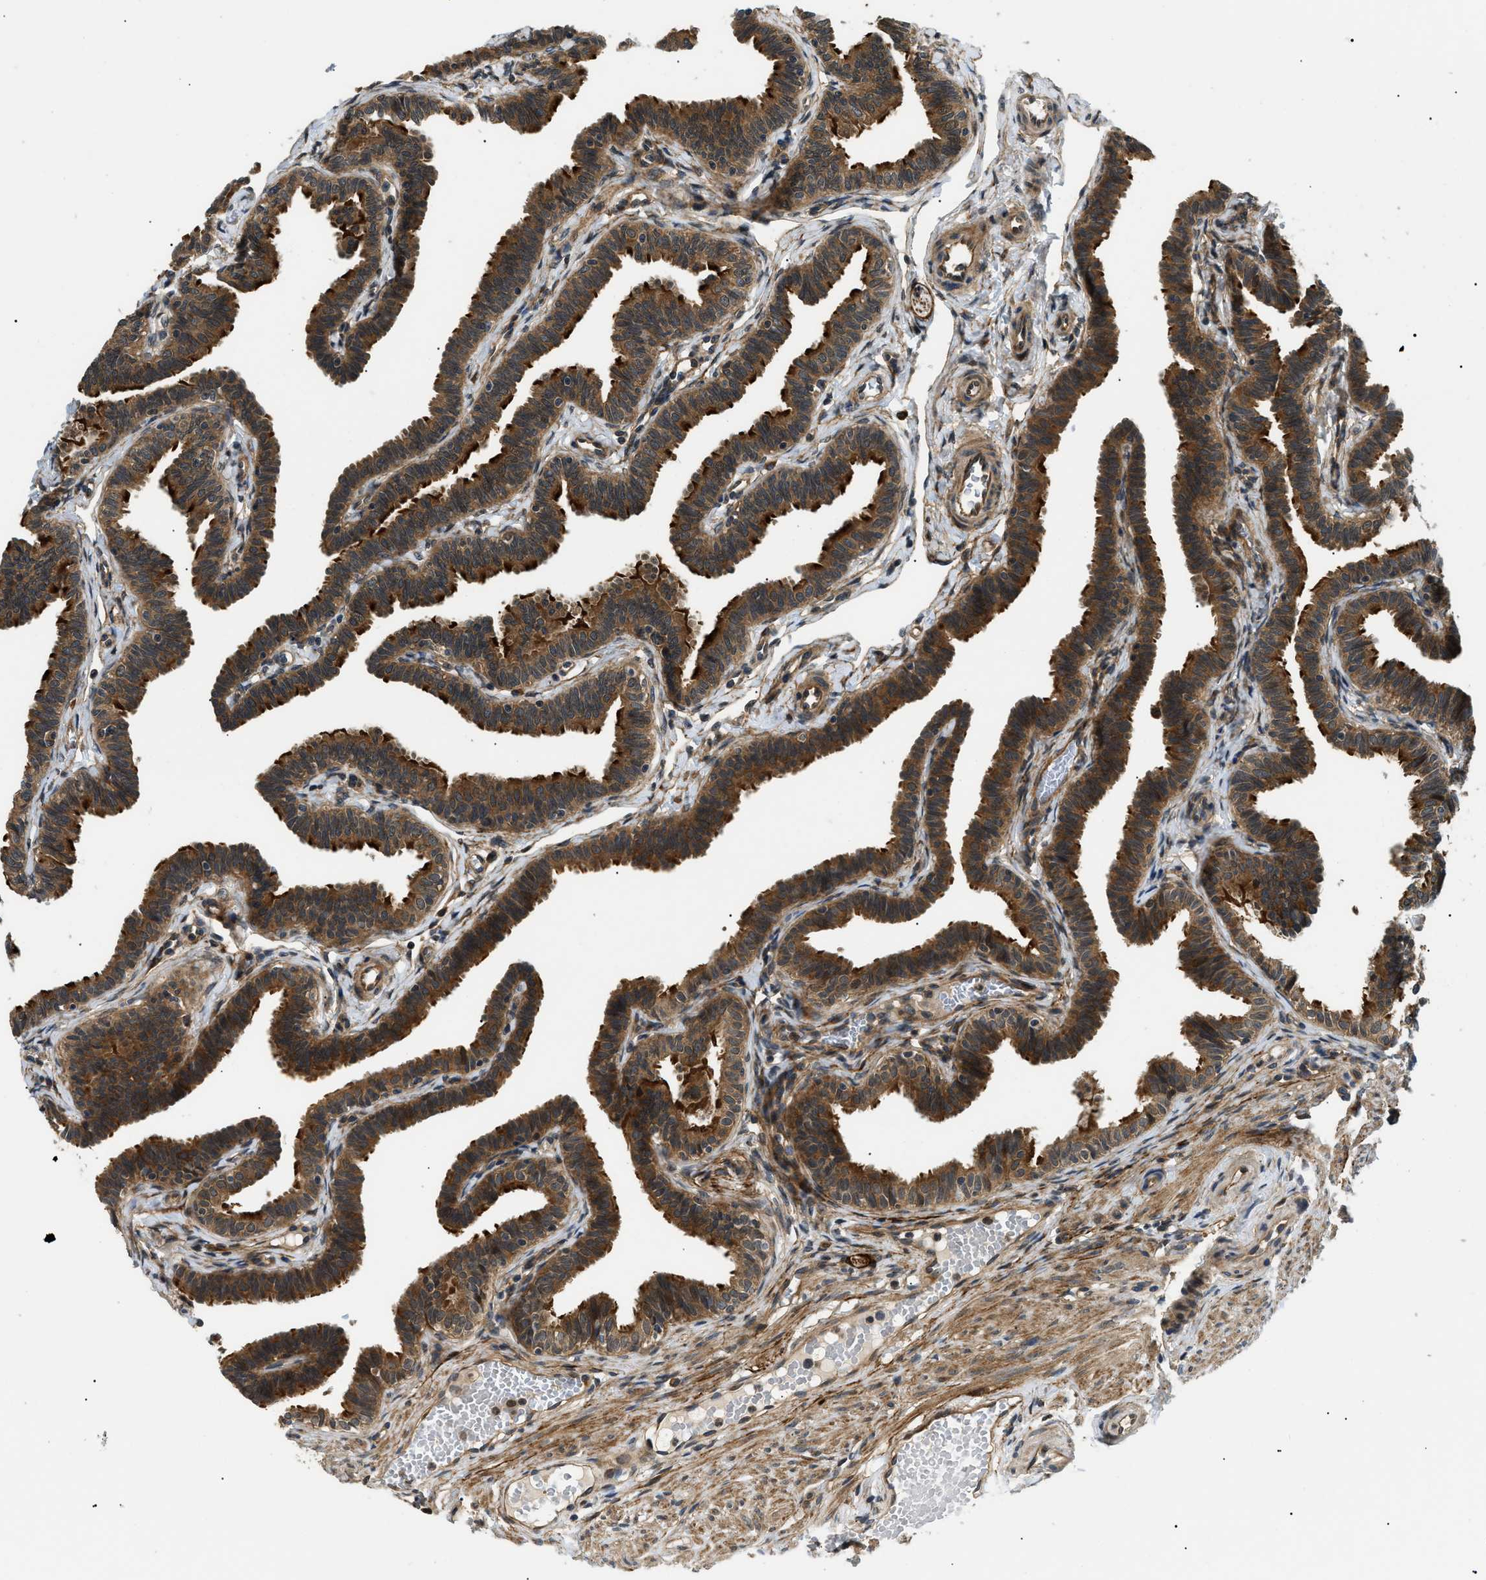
{"staining": {"intensity": "strong", "quantity": ">75%", "location": "cytoplasmic/membranous"}, "tissue": "fallopian tube", "cell_type": "Glandular cells", "image_type": "normal", "snomed": [{"axis": "morphology", "description": "Normal tissue, NOS"}, {"axis": "topography", "description": "Fallopian tube"}, {"axis": "topography", "description": "Ovary"}], "caption": "Fallopian tube stained with IHC exhibits strong cytoplasmic/membranous positivity in approximately >75% of glandular cells.", "gene": "ATP6AP1", "patient": {"sex": "female", "age": 23}}